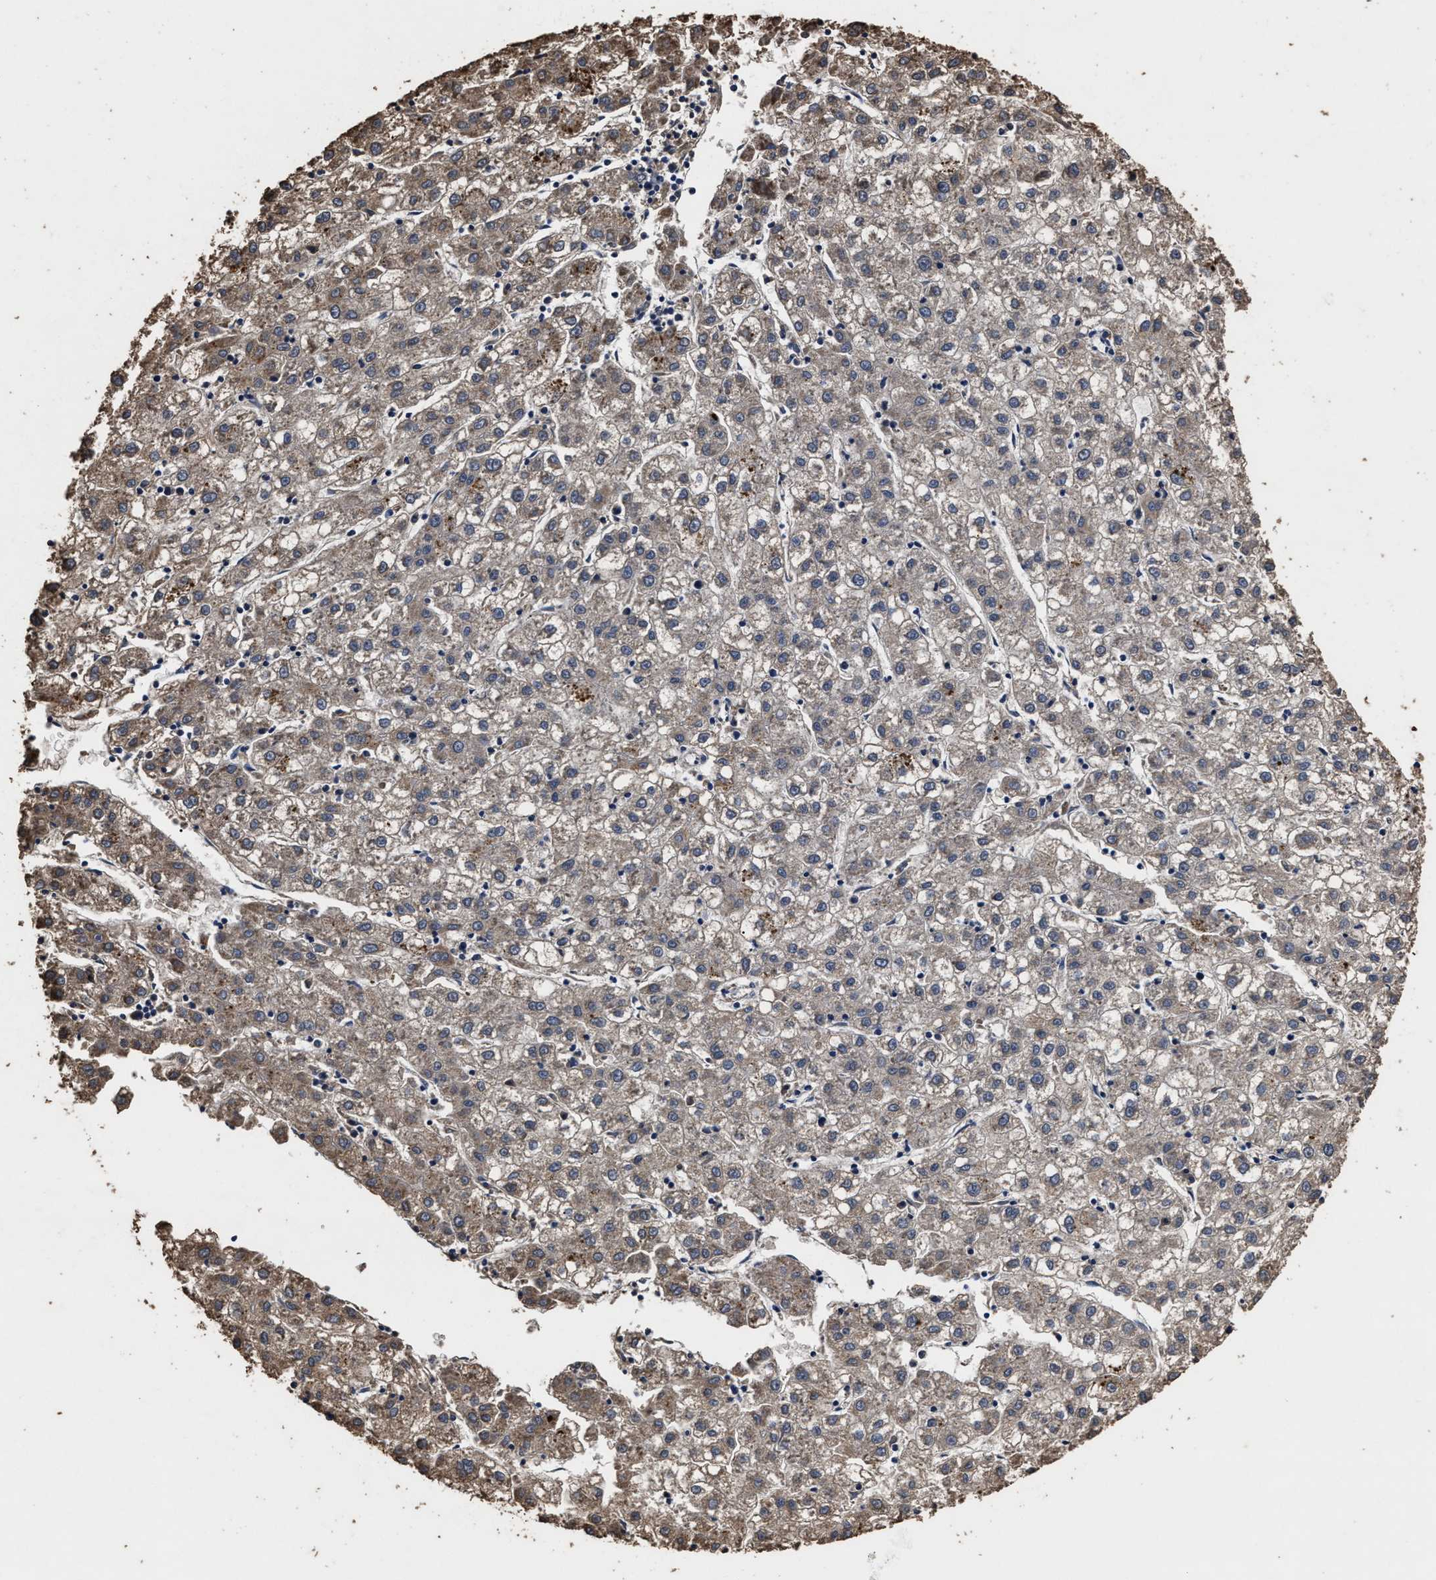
{"staining": {"intensity": "weak", "quantity": ">75%", "location": "cytoplasmic/membranous"}, "tissue": "liver cancer", "cell_type": "Tumor cells", "image_type": "cancer", "snomed": [{"axis": "morphology", "description": "Carcinoma, Hepatocellular, NOS"}, {"axis": "topography", "description": "Liver"}], "caption": "Tumor cells display low levels of weak cytoplasmic/membranous expression in about >75% of cells in human liver hepatocellular carcinoma.", "gene": "PPM1K", "patient": {"sex": "male", "age": 72}}